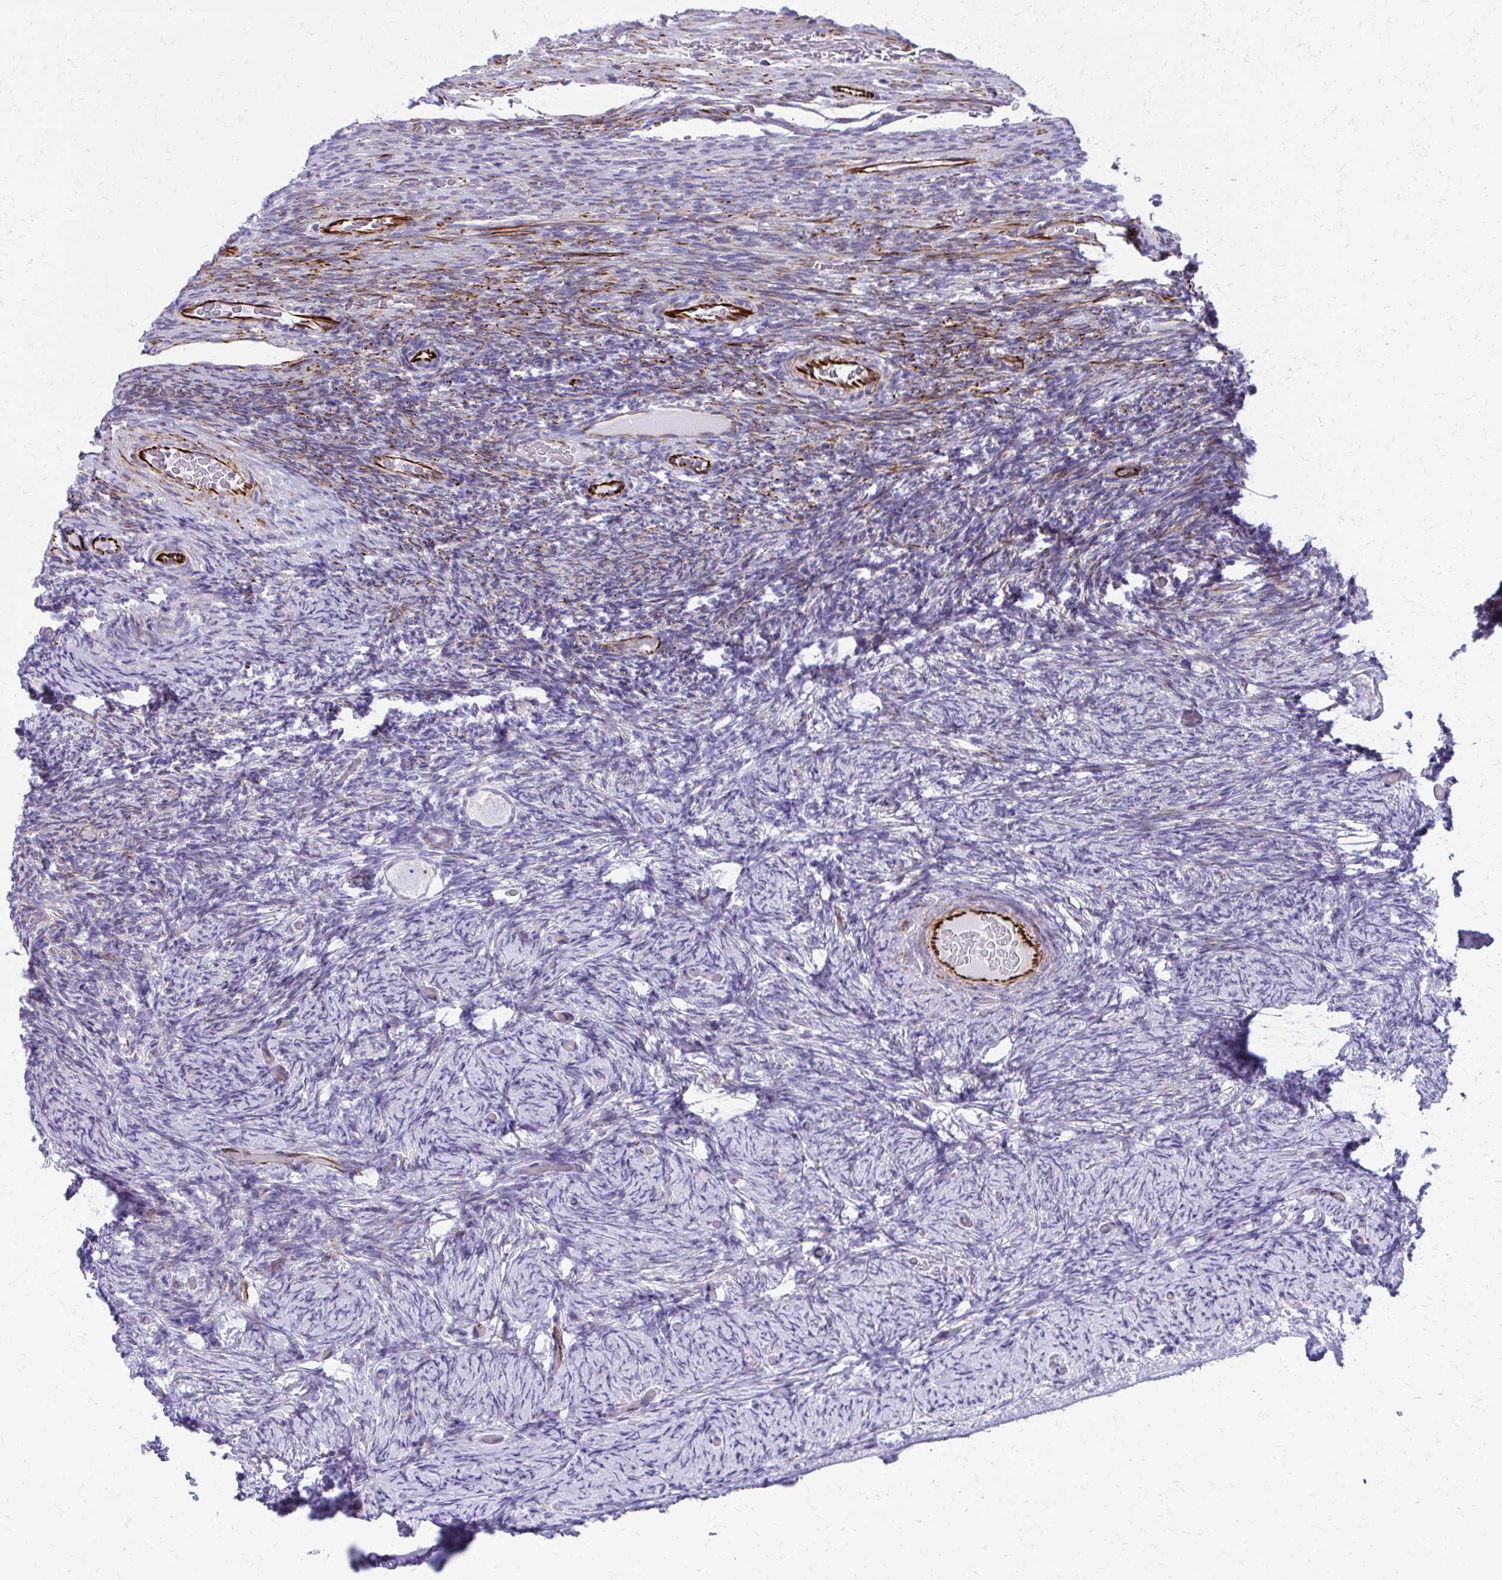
{"staining": {"intensity": "negative", "quantity": "none", "location": "none"}, "tissue": "ovary", "cell_type": "Follicle cells", "image_type": "normal", "snomed": [{"axis": "morphology", "description": "Normal tissue, NOS"}, {"axis": "topography", "description": "Ovary"}], "caption": "Protein analysis of normal ovary displays no significant positivity in follicle cells. The staining is performed using DAB brown chromogen with nuclei counter-stained in using hematoxylin.", "gene": "TRIM6", "patient": {"sex": "female", "age": 34}}